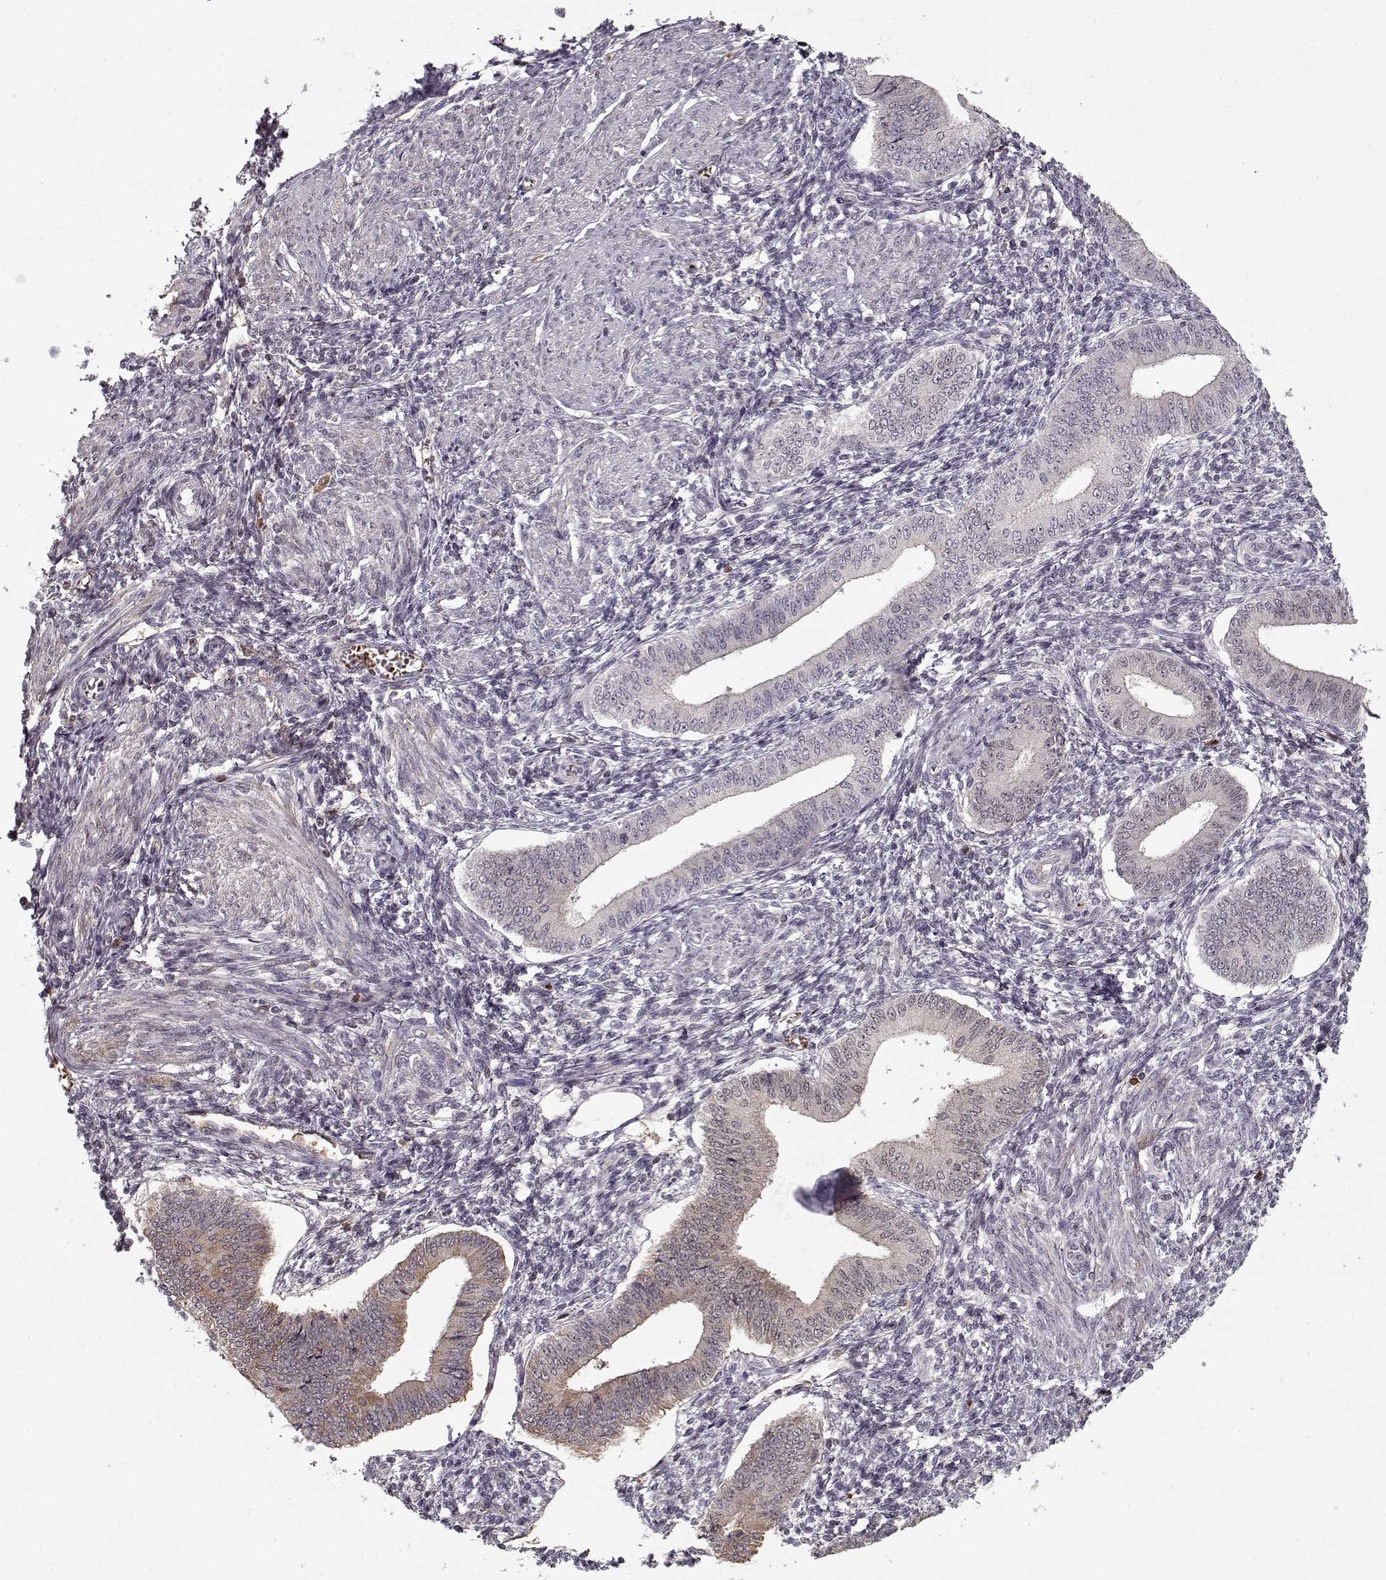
{"staining": {"intensity": "negative", "quantity": "none", "location": "none"}, "tissue": "endometrium", "cell_type": "Cells in endometrial stroma", "image_type": "normal", "snomed": [{"axis": "morphology", "description": "Normal tissue, NOS"}, {"axis": "topography", "description": "Endometrium"}], "caption": "This is a image of immunohistochemistry (IHC) staining of normal endometrium, which shows no positivity in cells in endometrial stroma.", "gene": "AFM", "patient": {"sex": "female", "age": 42}}